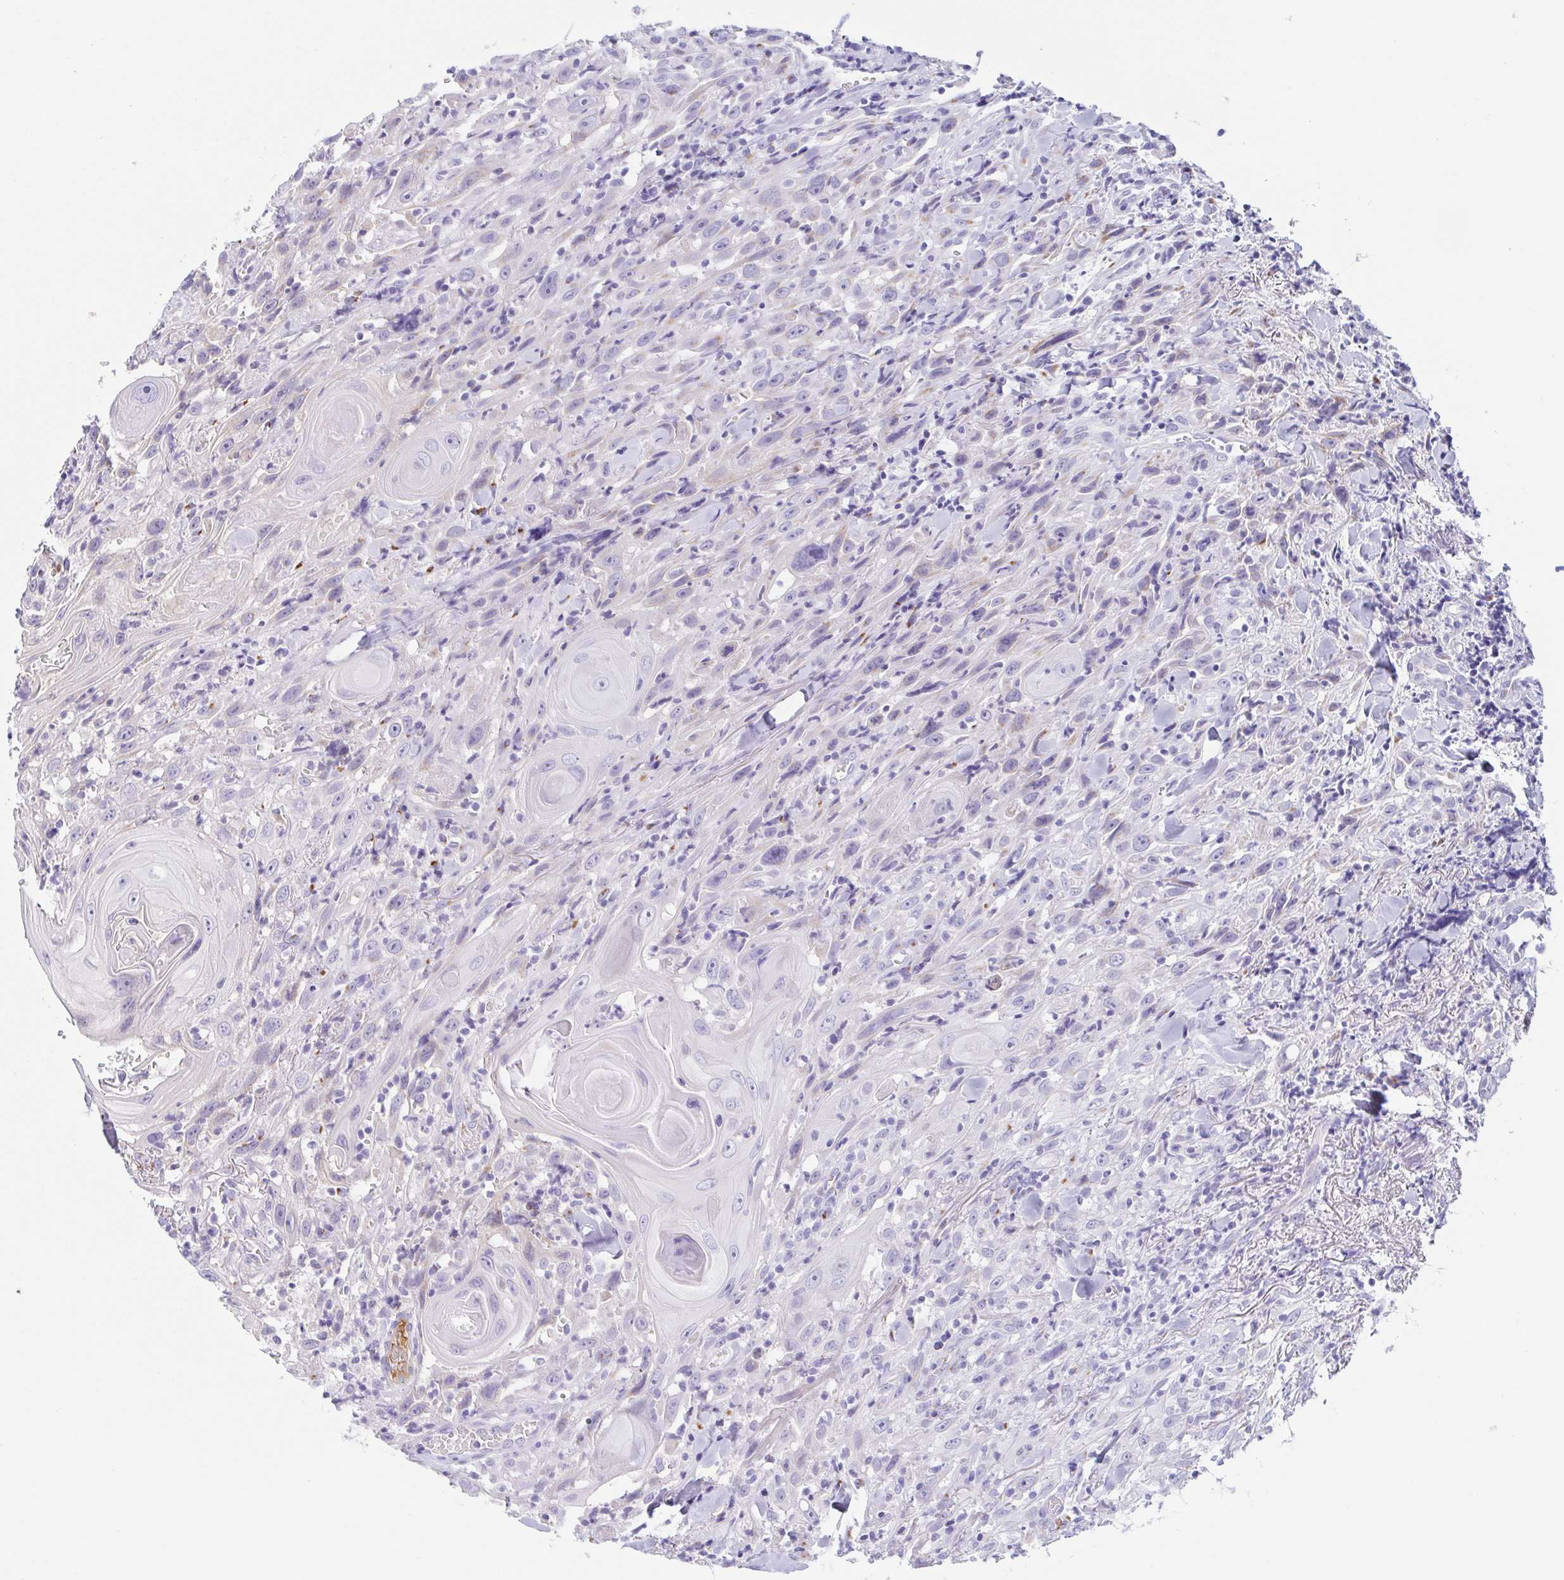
{"staining": {"intensity": "negative", "quantity": "none", "location": "none"}, "tissue": "head and neck cancer", "cell_type": "Tumor cells", "image_type": "cancer", "snomed": [{"axis": "morphology", "description": "Squamous cell carcinoma, NOS"}, {"axis": "topography", "description": "Head-Neck"}], "caption": "Tumor cells show no significant expression in head and neck squamous cell carcinoma.", "gene": "LDLRAD1", "patient": {"sex": "female", "age": 95}}